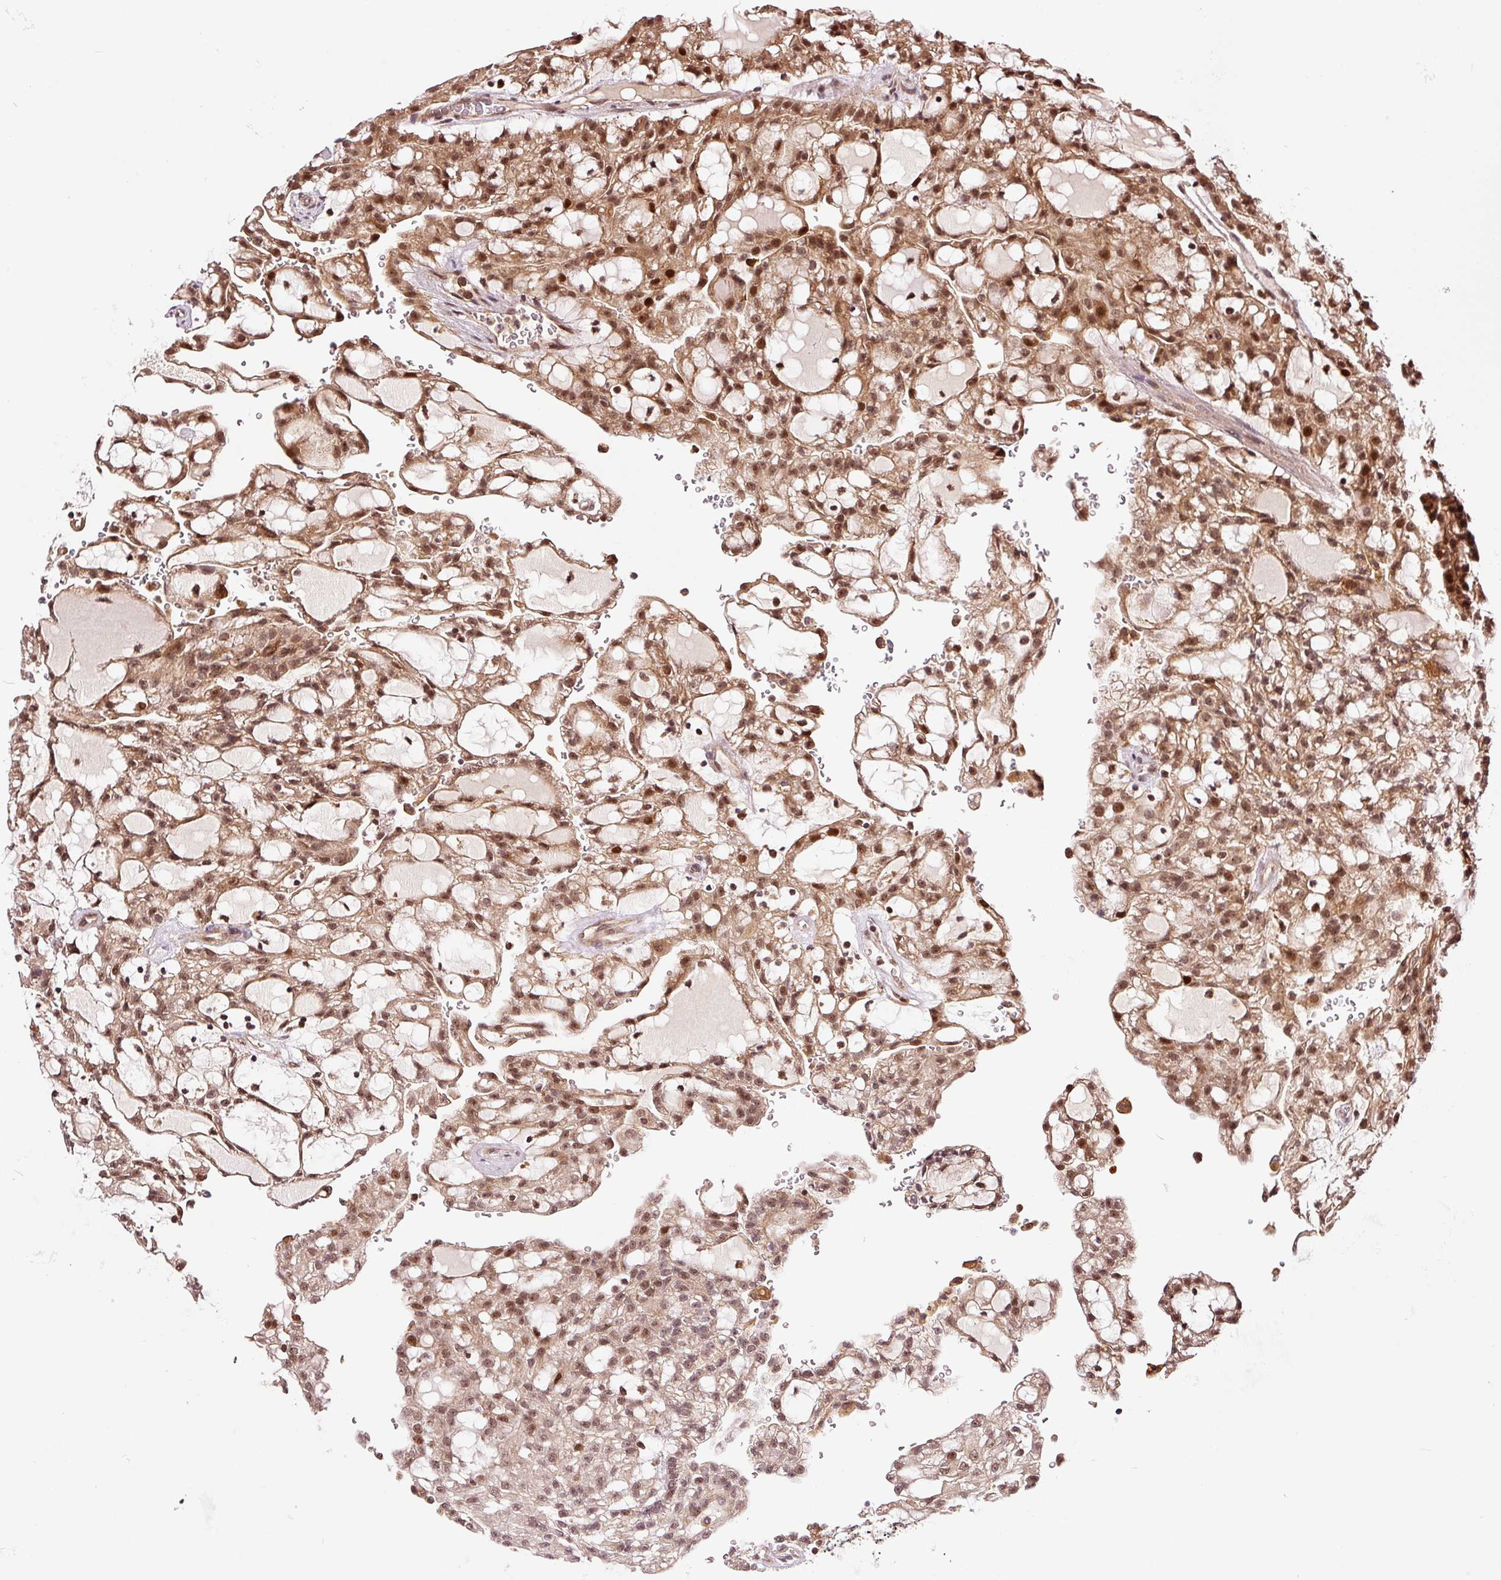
{"staining": {"intensity": "moderate", "quantity": ">75%", "location": "nuclear"}, "tissue": "renal cancer", "cell_type": "Tumor cells", "image_type": "cancer", "snomed": [{"axis": "morphology", "description": "Adenocarcinoma, NOS"}, {"axis": "topography", "description": "Kidney"}], "caption": "Renal cancer was stained to show a protein in brown. There is medium levels of moderate nuclear positivity in about >75% of tumor cells.", "gene": "RFC4", "patient": {"sex": "male", "age": 63}}